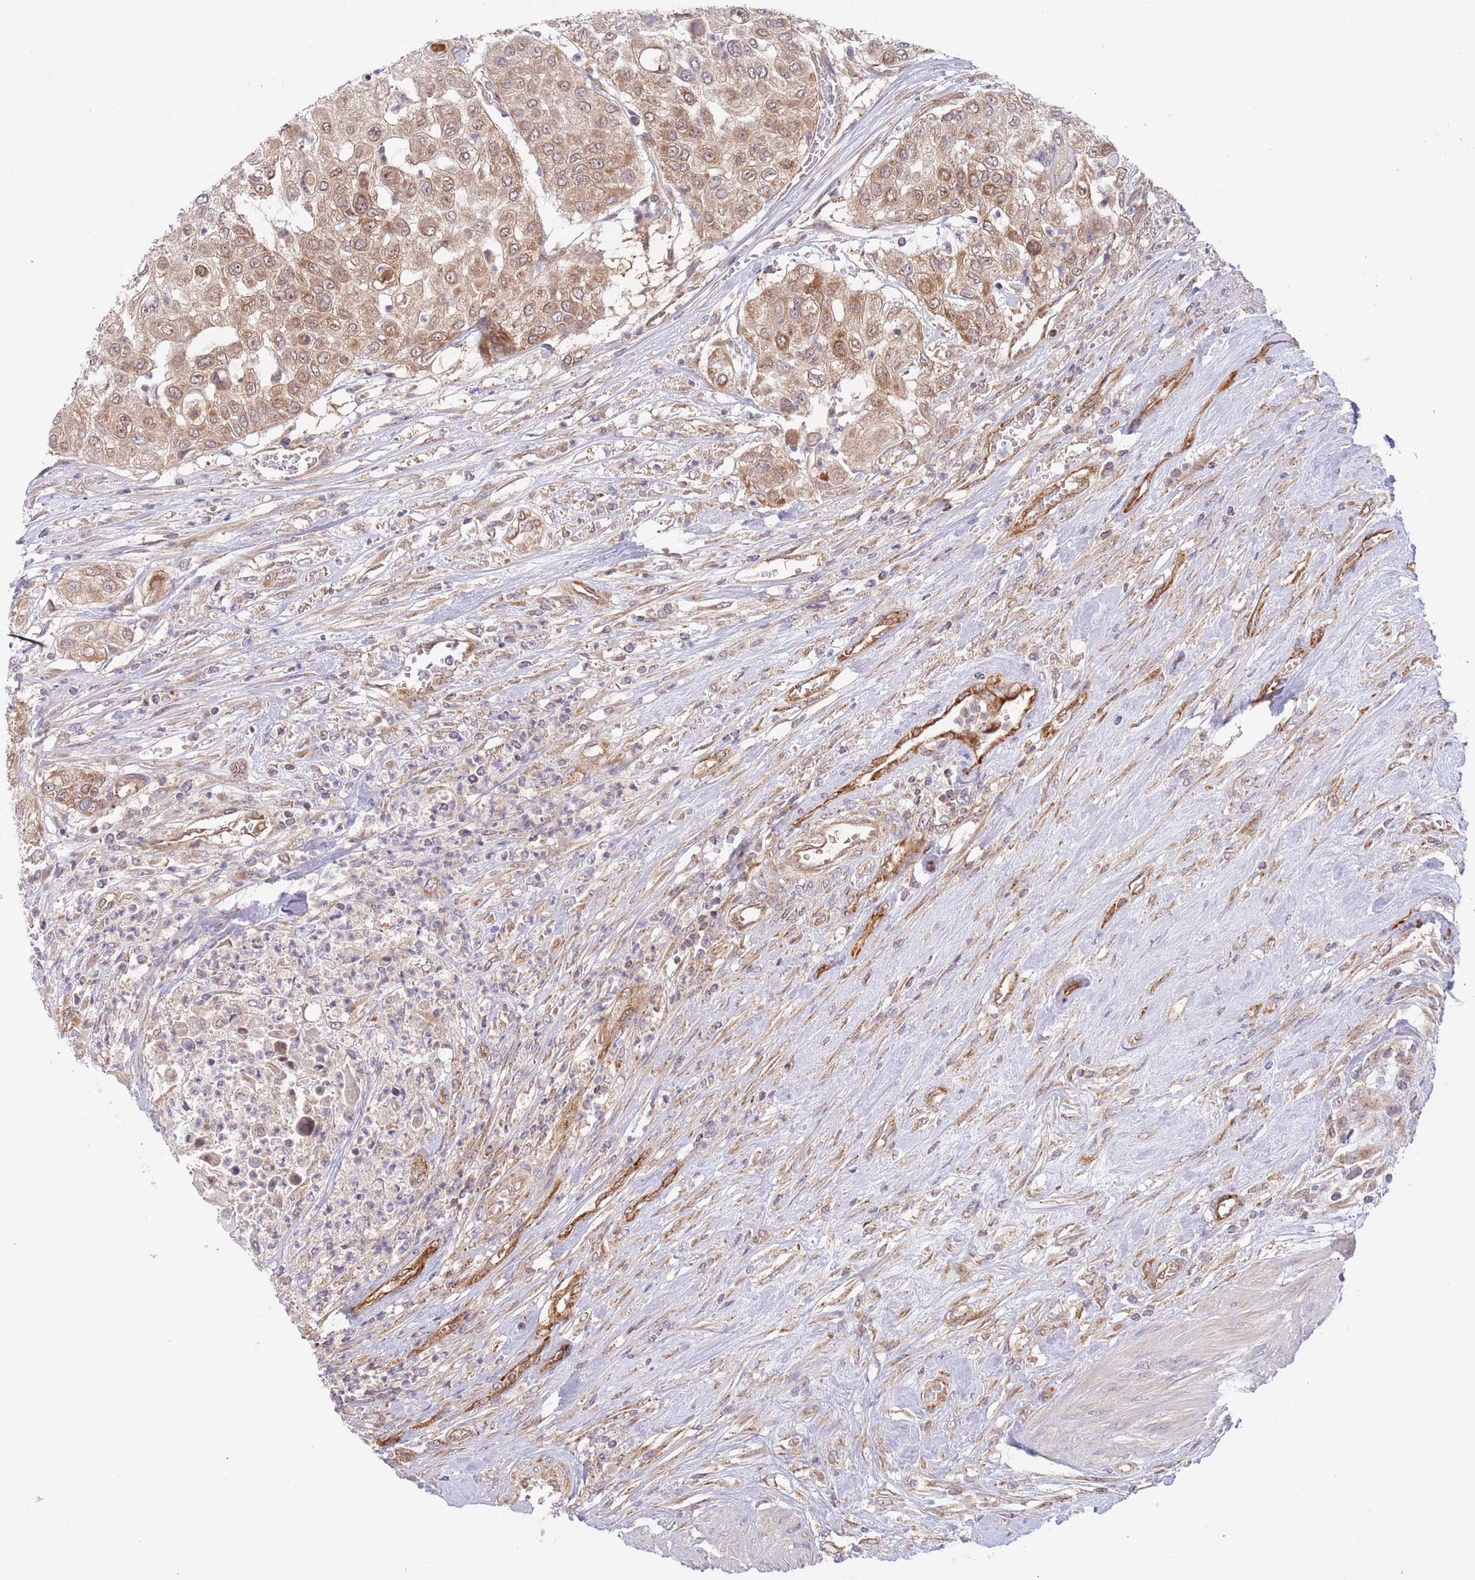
{"staining": {"intensity": "moderate", "quantity": ">75%", "location": "cytoplasmic/membranous"}, "tissue": "urothelial cancer", "cell_type": "Tumor cells", "image_type": "cancer", "snomed": [{"axis": "morphology", "description": "Urothelial carcinoma, High grade"}, {"axis": "topography", "description": "Urinary bladder"}], "caption": "Immunohistochemical staining of urothelial cancer exhibits moderate cytoplasmic/membranous protein staining in about >75% of tumor cells.", "gene": "GUK1", "patient": {"sex": "female", "age": 79}}